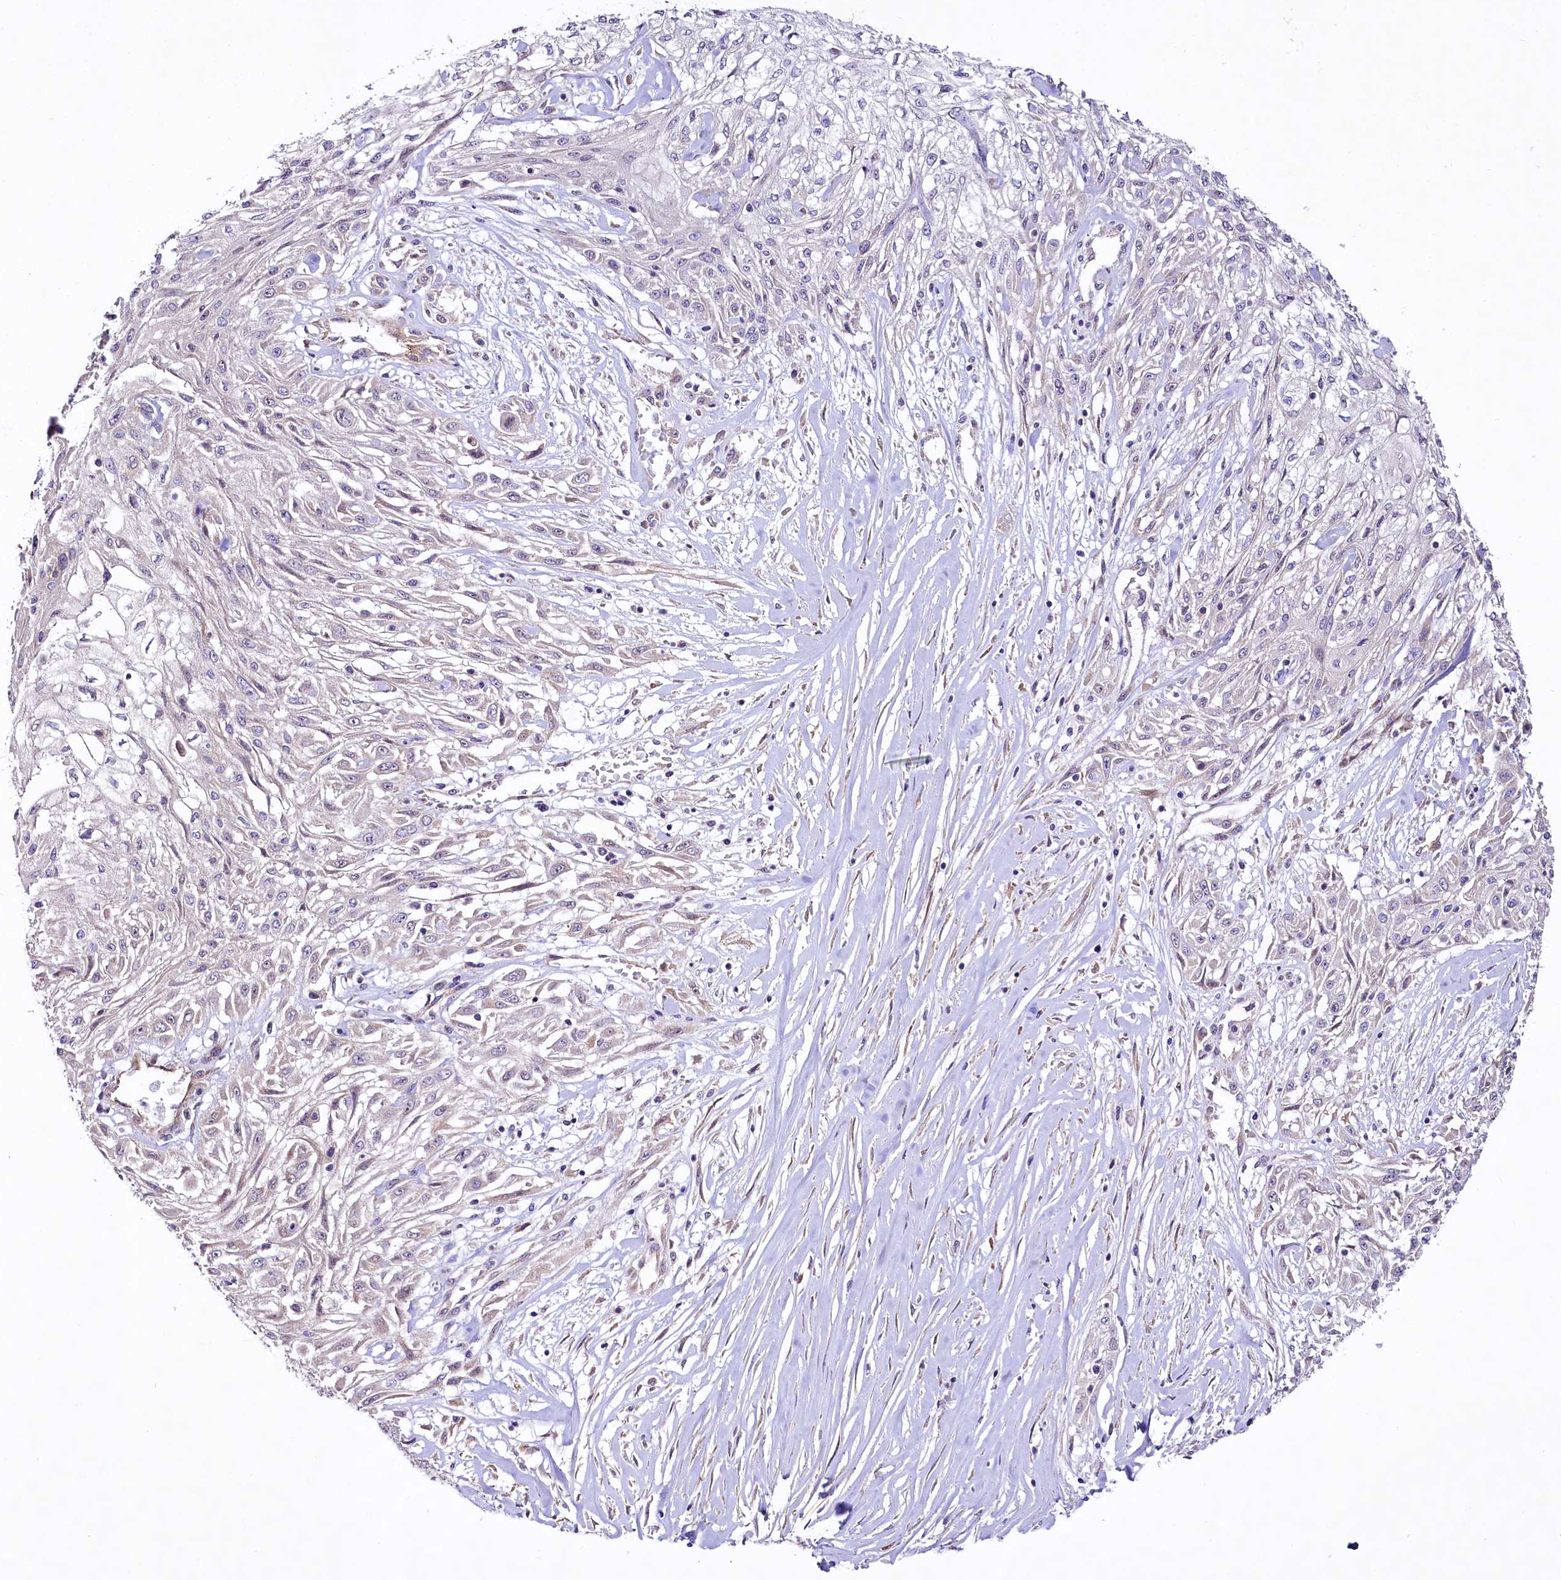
{"staining": {"intensity": "negative", "quantity": "none", "location": "none"}, "tissue": "skin cancer", "cell_type": "Tumor cells", "image_type": "cancer", "snomed": [{"axis": "morphology", "description": "Squamous cell carcinoma, NOS"}, {"axis": "morphology", "description": "Squamous cell carcinoma, metastatic, NOS"}, {"axis": "topography", "description": "Skin"}, {"axis": "topography", "description": "Lymph node"}], "caption": "Skin cancer (metastatic squamous cell carcinoma) was stained to show a protein in brown. There is no significant expression in tumor cells.", "gene": "VPS11", "patient": {"sex": "male", "age": 75}}